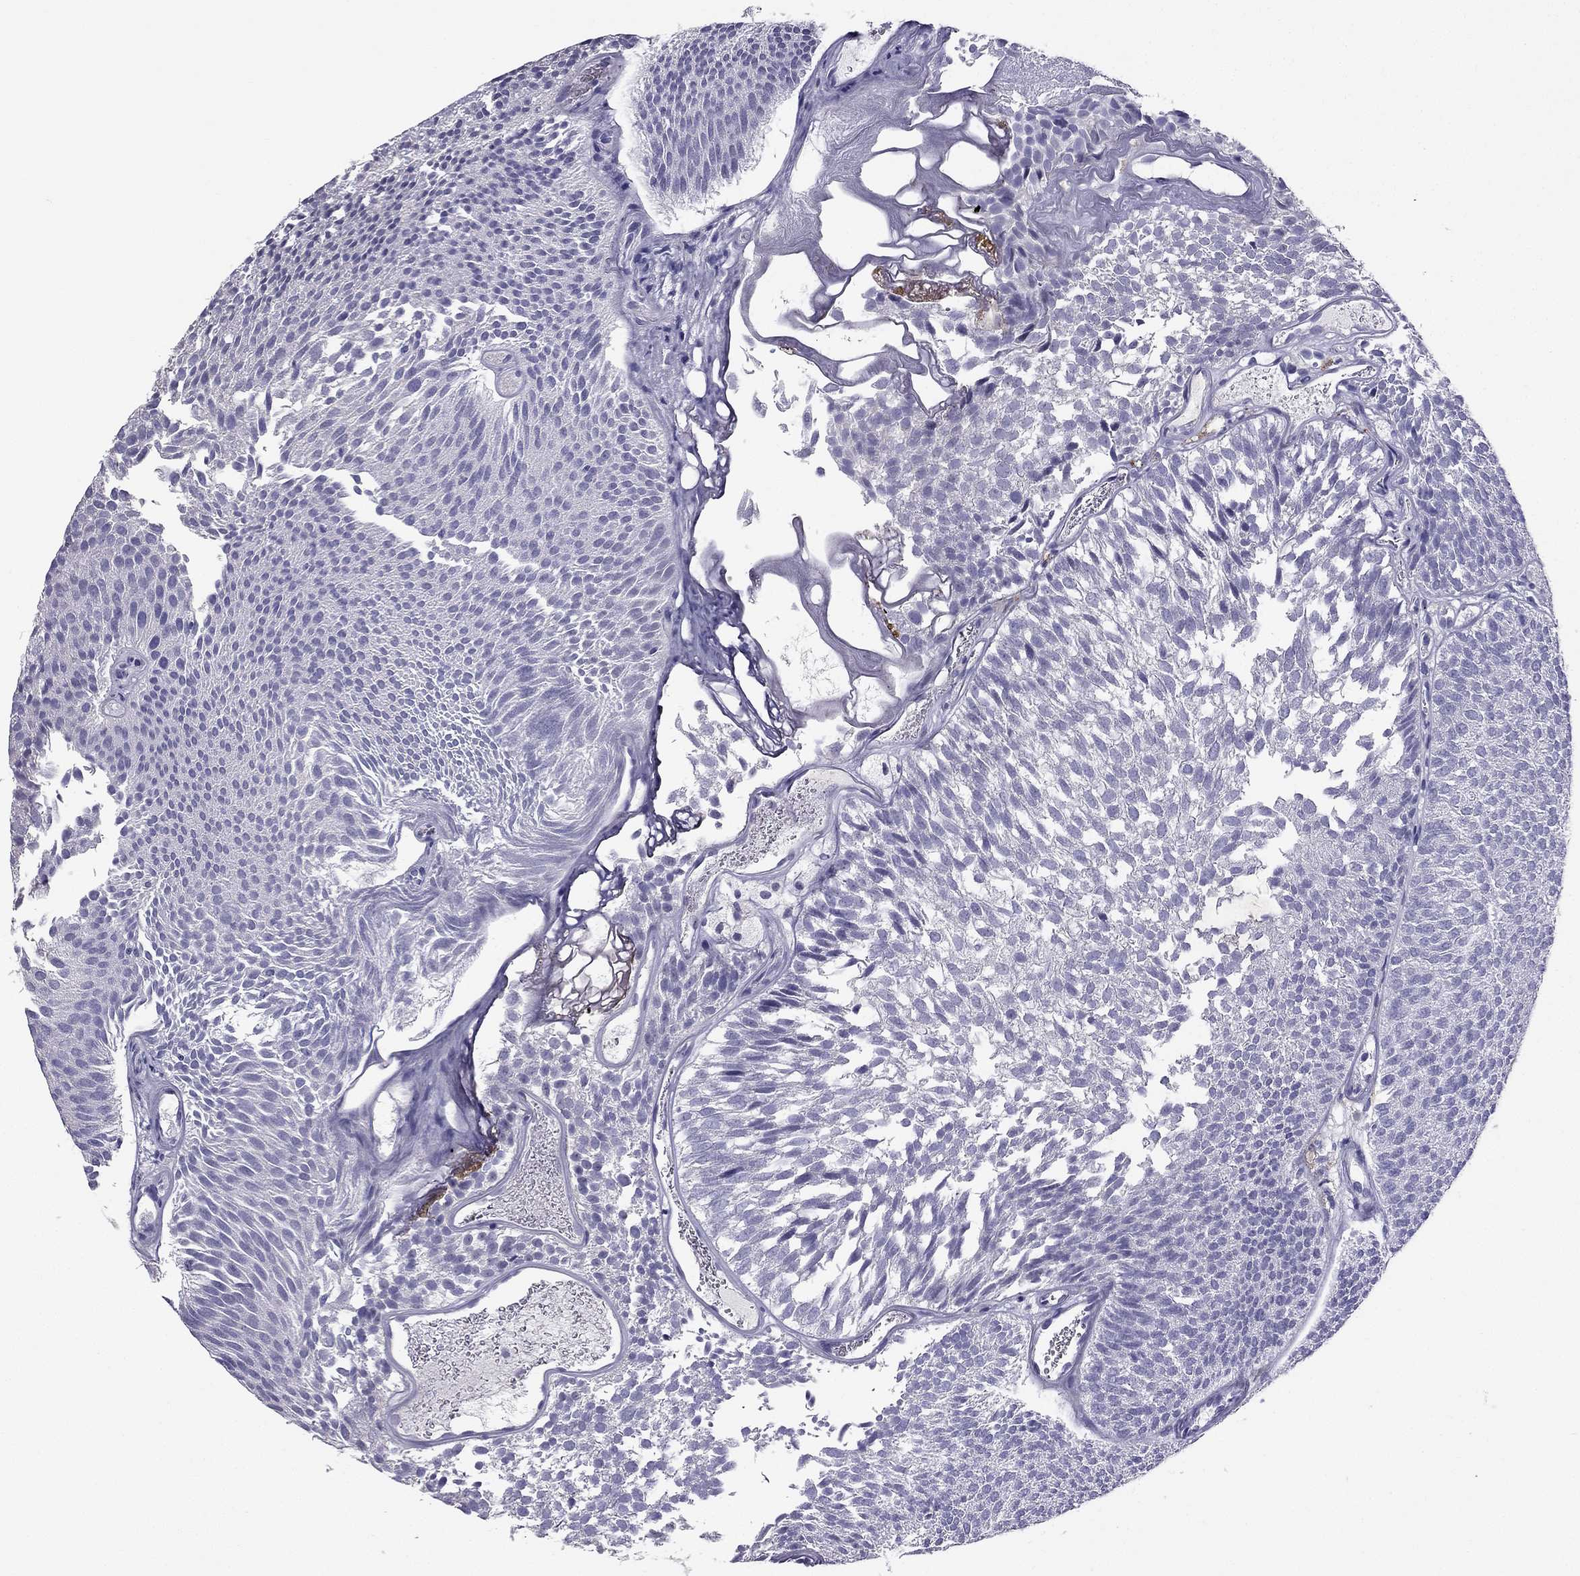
{"staining": {"intensity": "negative", "quantity": "none", "location": "none"}, "tissue": "urothelial cancer", "cell_type": "Tumor cells", "image_type": "cancer", "snomed": [{"axis": "morphology", "description": "Urothelial carcinoma, Low grade"}, {"axis": "topography", "description": "Urinary bladder"}], "caption": "Histopathology image shows no significant protein positivity in tumor cells of low-grade urothelial carcinoma. (DAB (3,3'-diaminobenzidine) immunohistochemistry, high magnification).", "gene": "LMTK3", "patient": {"sex": "male", "age": 52}}